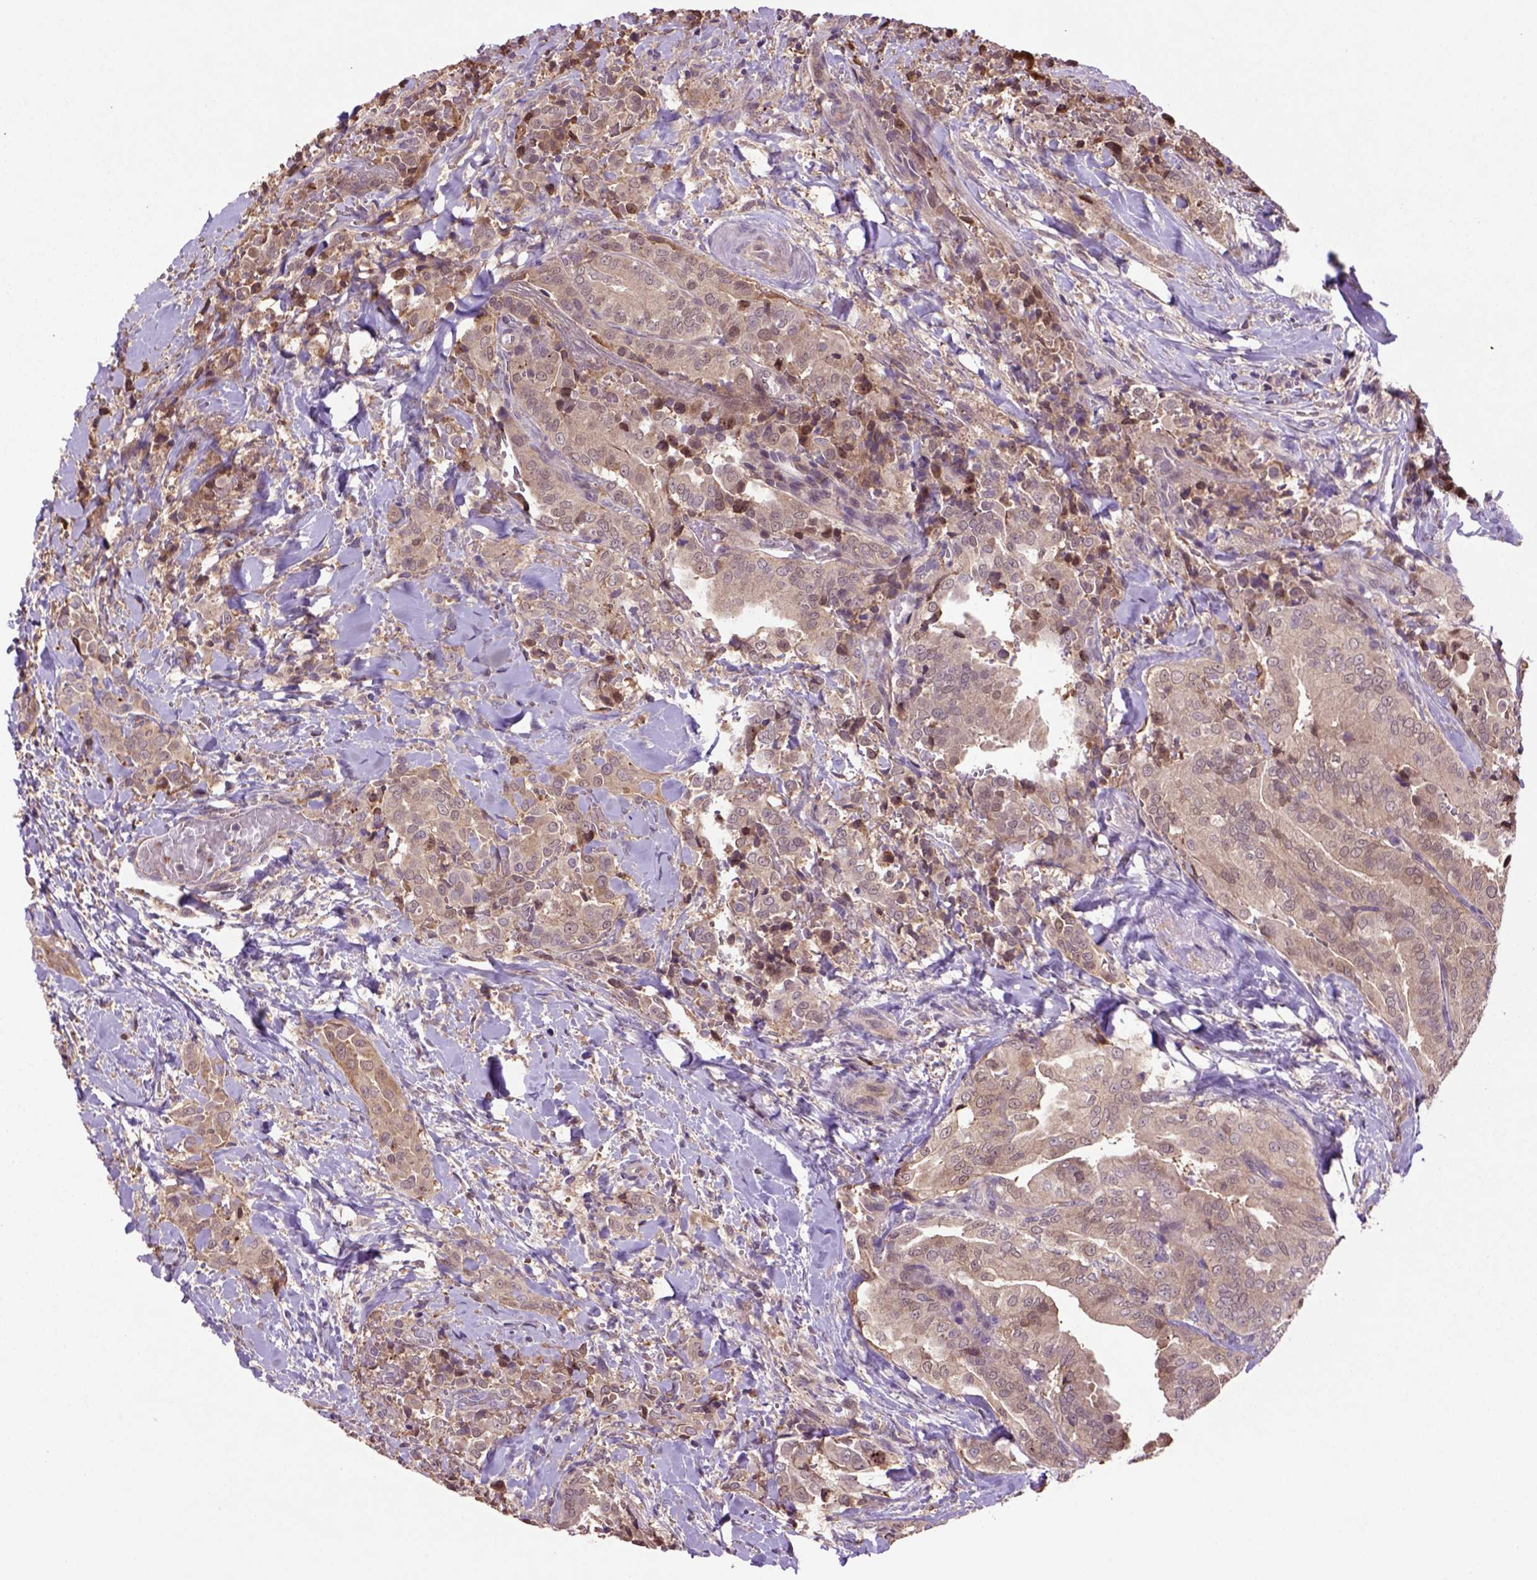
{"staining": {"intensity": "weak", "quantity": ">75%", "location": "cytoplasmic/membranous"}, "tissue": "thyroid cancer", "cell_type": "Tumor cells", "image_type": "cancer", "snomed": [{"axis": "morphology", "description": "Papillary adenocarcinoma, NOS"}, {"axis": "topography", "description": "Thyroid gland"}], "caption": "This is a micrograph of immunohistochemistry staining of papillary adenocarcinoma (thyroid), which shows weak positivity in the cytoplasmic/membranous of tumor cells.", "gene": "HSPBP1", "patient": {"sex": "male", "age": 61}}